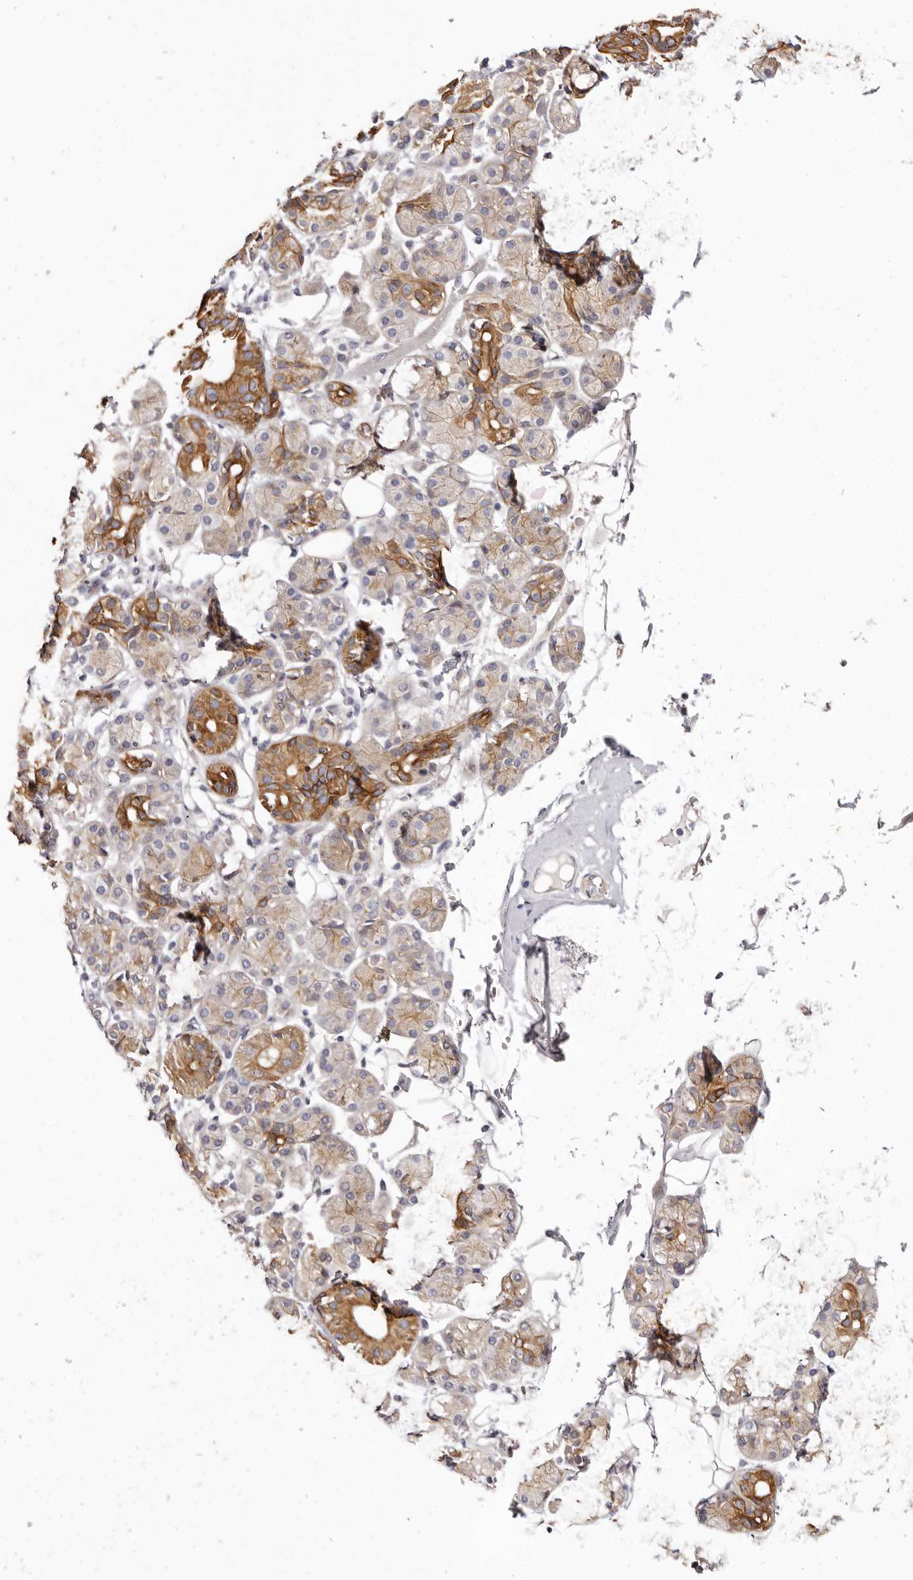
{"staining": {"intensity": "moderate", "quantity": "25%-75%", "location": "cytoplasmic/membranous"}, "tissue": "salivary gland", "cell_type": "Glandular cells", "image_type": "normal", "snomed": [{"axis": "morphology", "description": "Normal tissue, NOS"}, {"axis": "topography", "description": "Salivary gland"}], "caption": "Brown immunohistochemical staining in benign salivary gland exhibits moderate cytoplasmic/membranous staining in about 25%-75% of glandular cells. (DAB (3,3'-diaminobenzidine) IHC, brown staining for protein, blue staining for nuclei).", "gene": "STK16", "patient": {"sex": "male", "age": 63}}